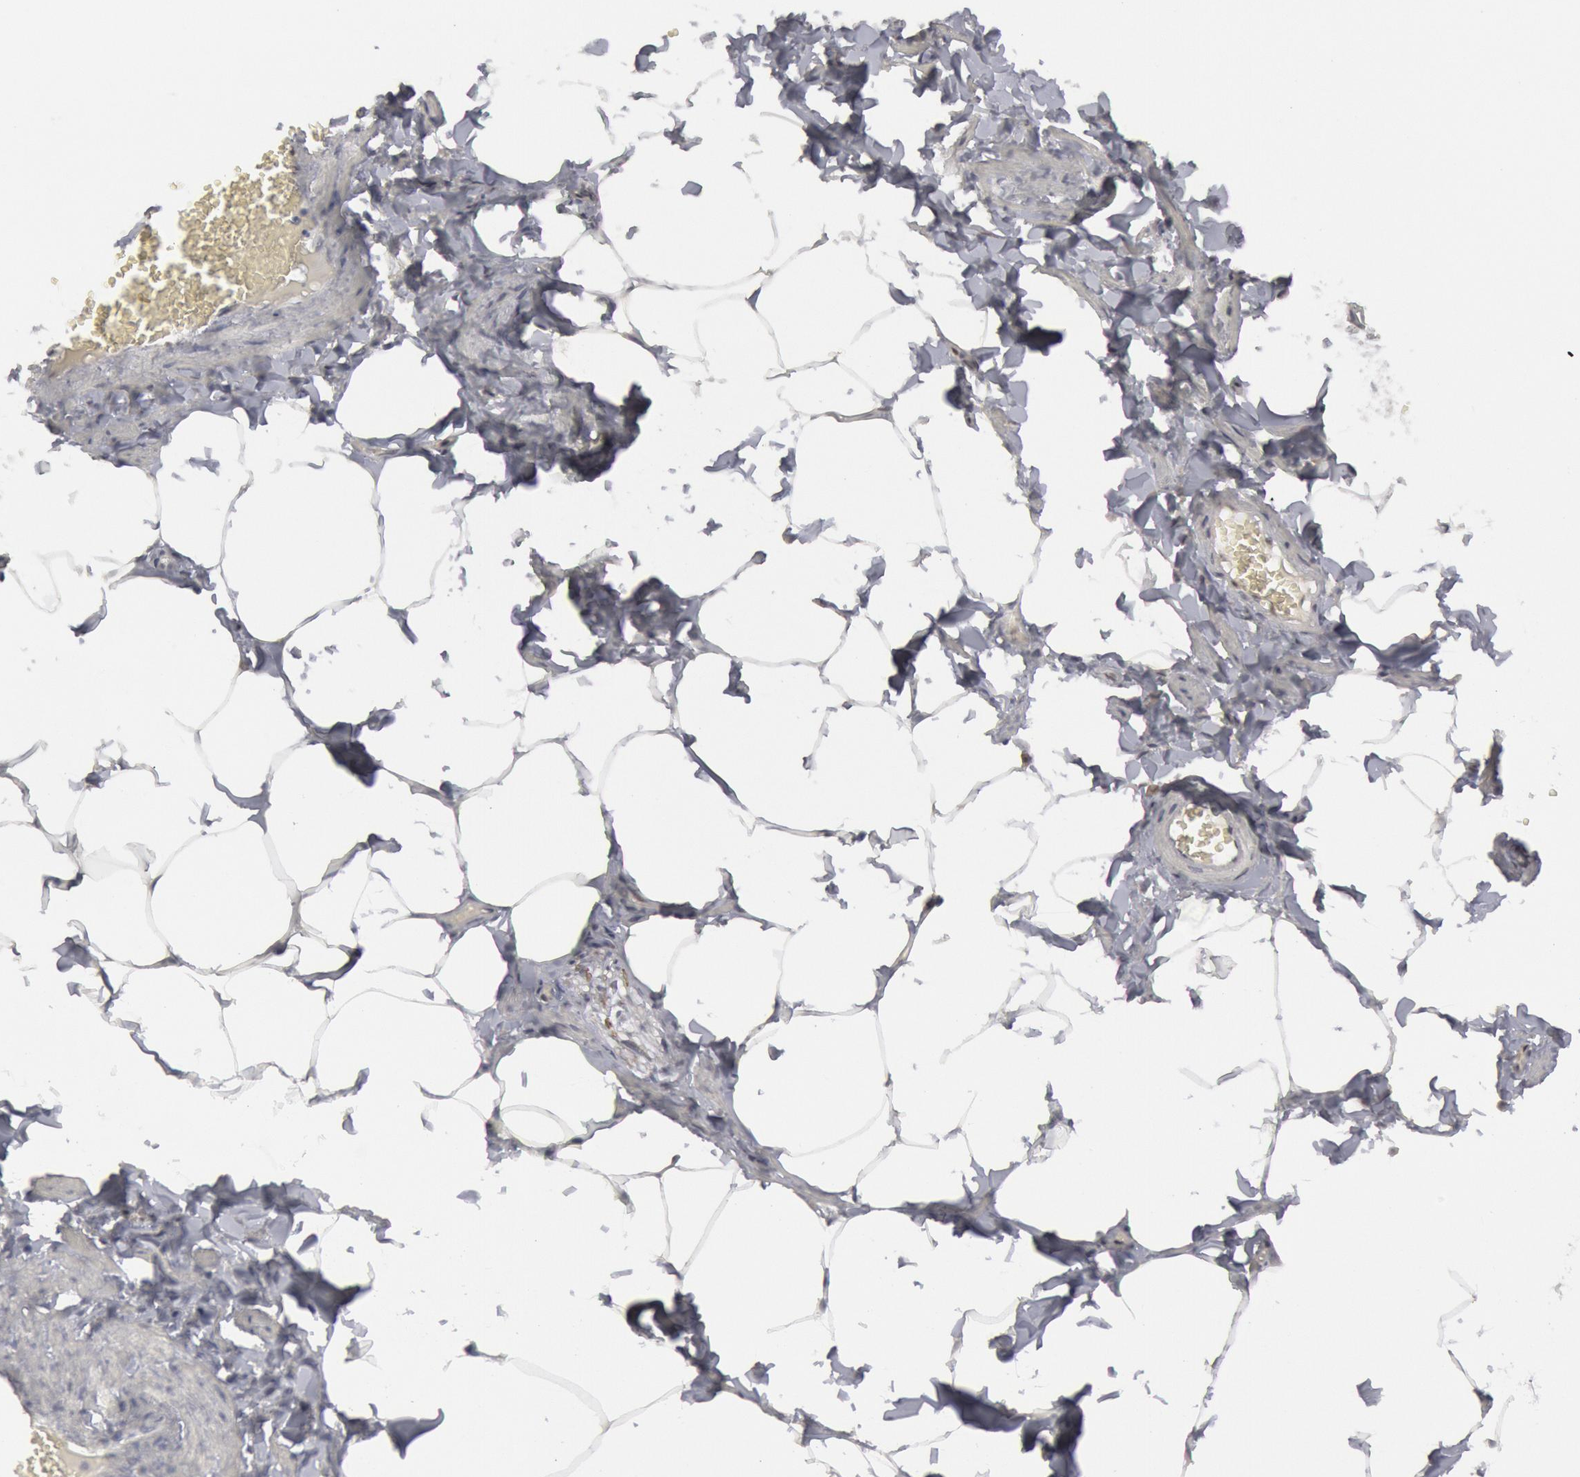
{"staining": {"intensity": "negative", "quantity": "none", "location": "none"}, "tissue": "adipose tissue", "cell_type": "Adipocytes", "image_type": "normal", "snomed": [{"axis": "morphology", "description": "Normal tissue, NOS"}, {"axis": "topography", "description": "Vascular tissue"}], "caption": "This is a photomicrograph of IHC staining of benign adipose tissue, which shows no staining in adipocytes.", "gene": "FOXO1", "patient": {"sex": "male", "age": 41}}